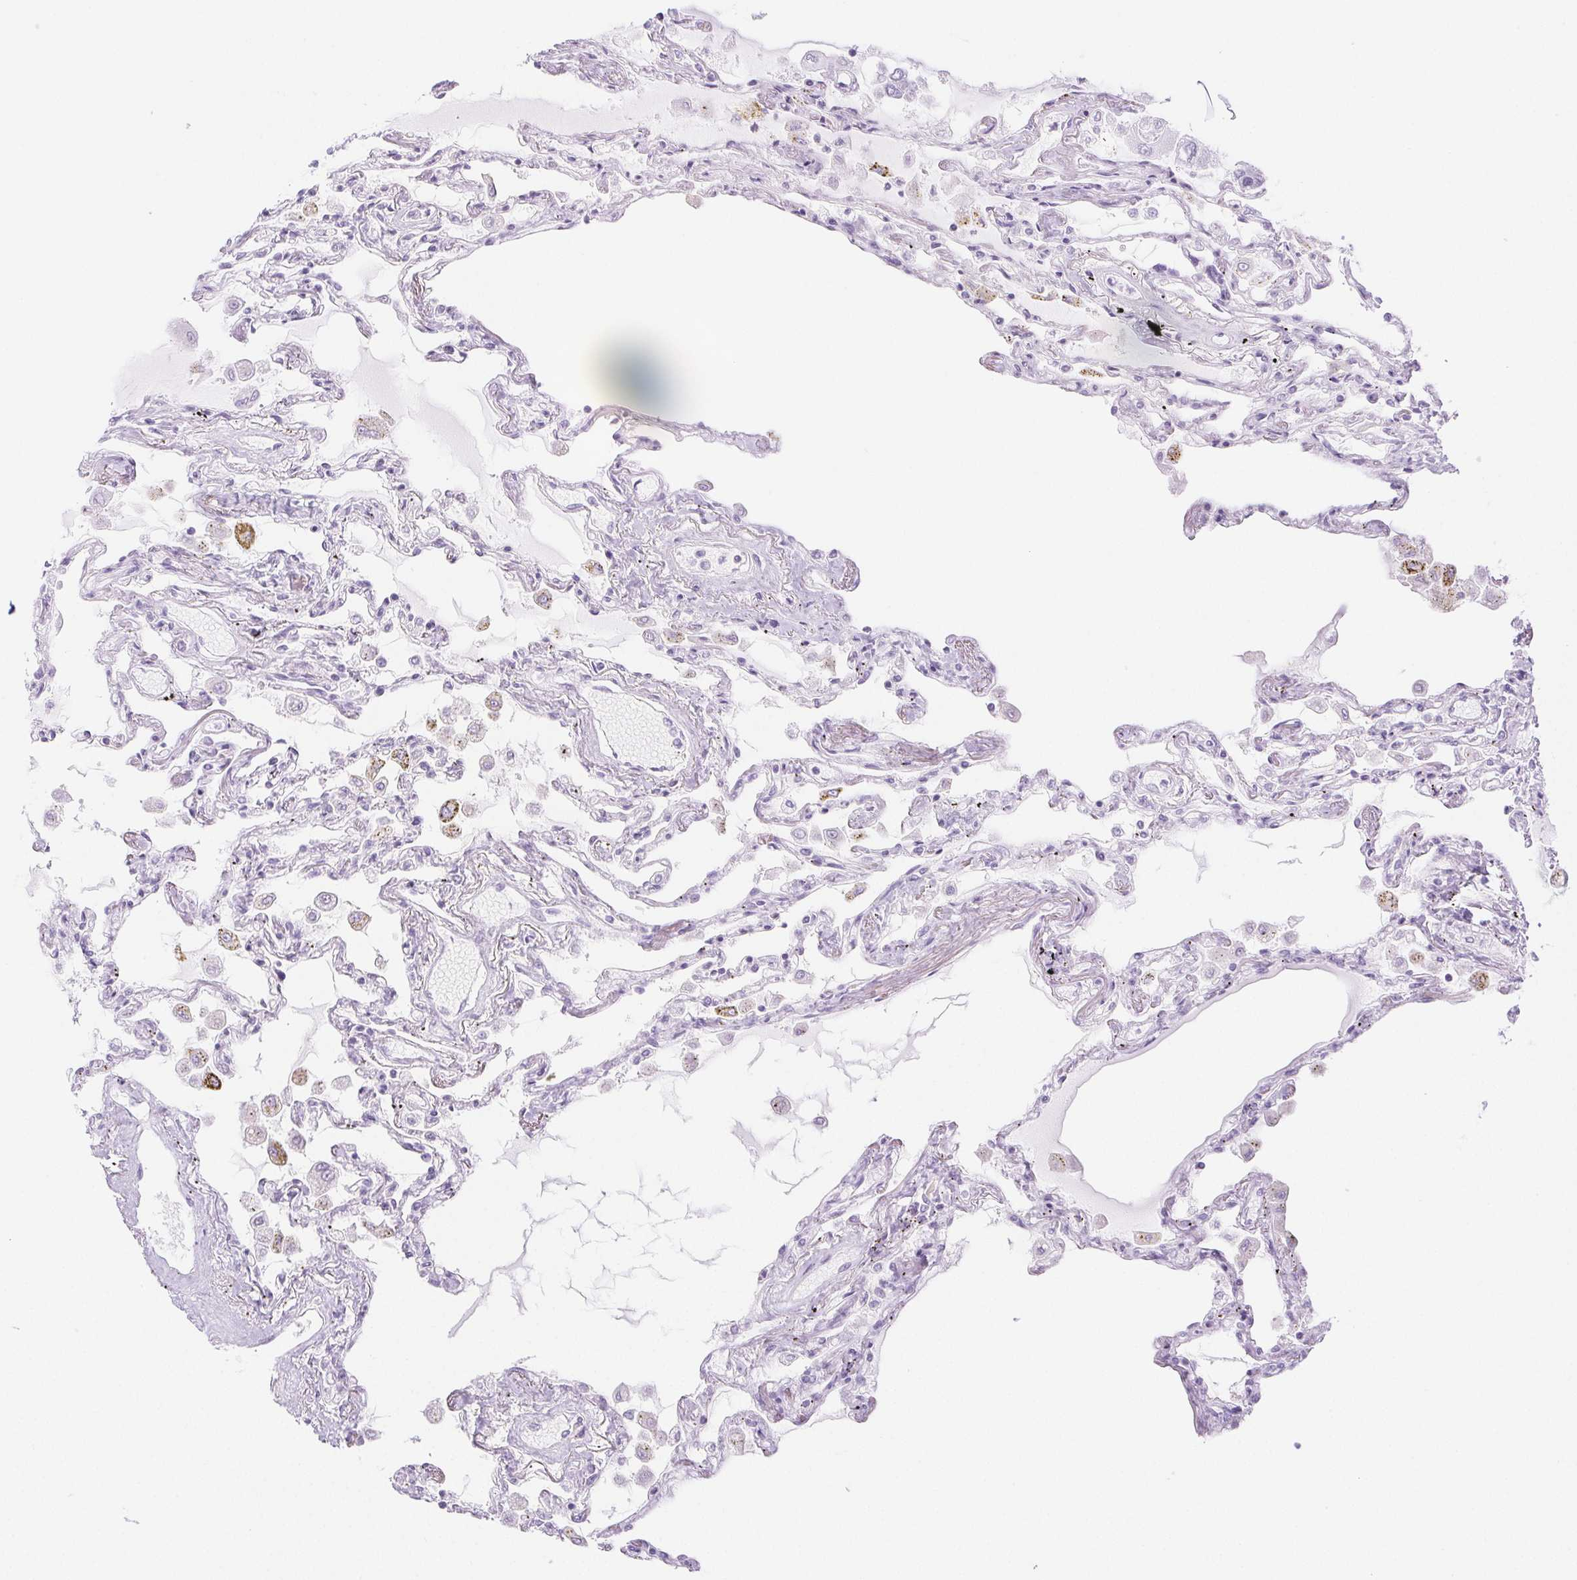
{"staining": {"intensity": "negative", "quantity": "none", "location": "none"}, "tissue": "lung", "cell_type": "Alveolar cells", "image_type": "normal", "snomed": [{"axis": "morphology", "description": "Normal tissue, NOS"}, {"axis": "morphology", "description": "Adenocarcinoma, NOS"}, {"axis": "topography", "description": "Cartilage tissue"}, {"axis": "topography", "description": "Lung"}], "caption": "IHC image of benign human lung stained for a protein (brown), which displays no staining in alveolar cells.", "gene": "PI3", "patient": {"sex": "female", "age": 67}}